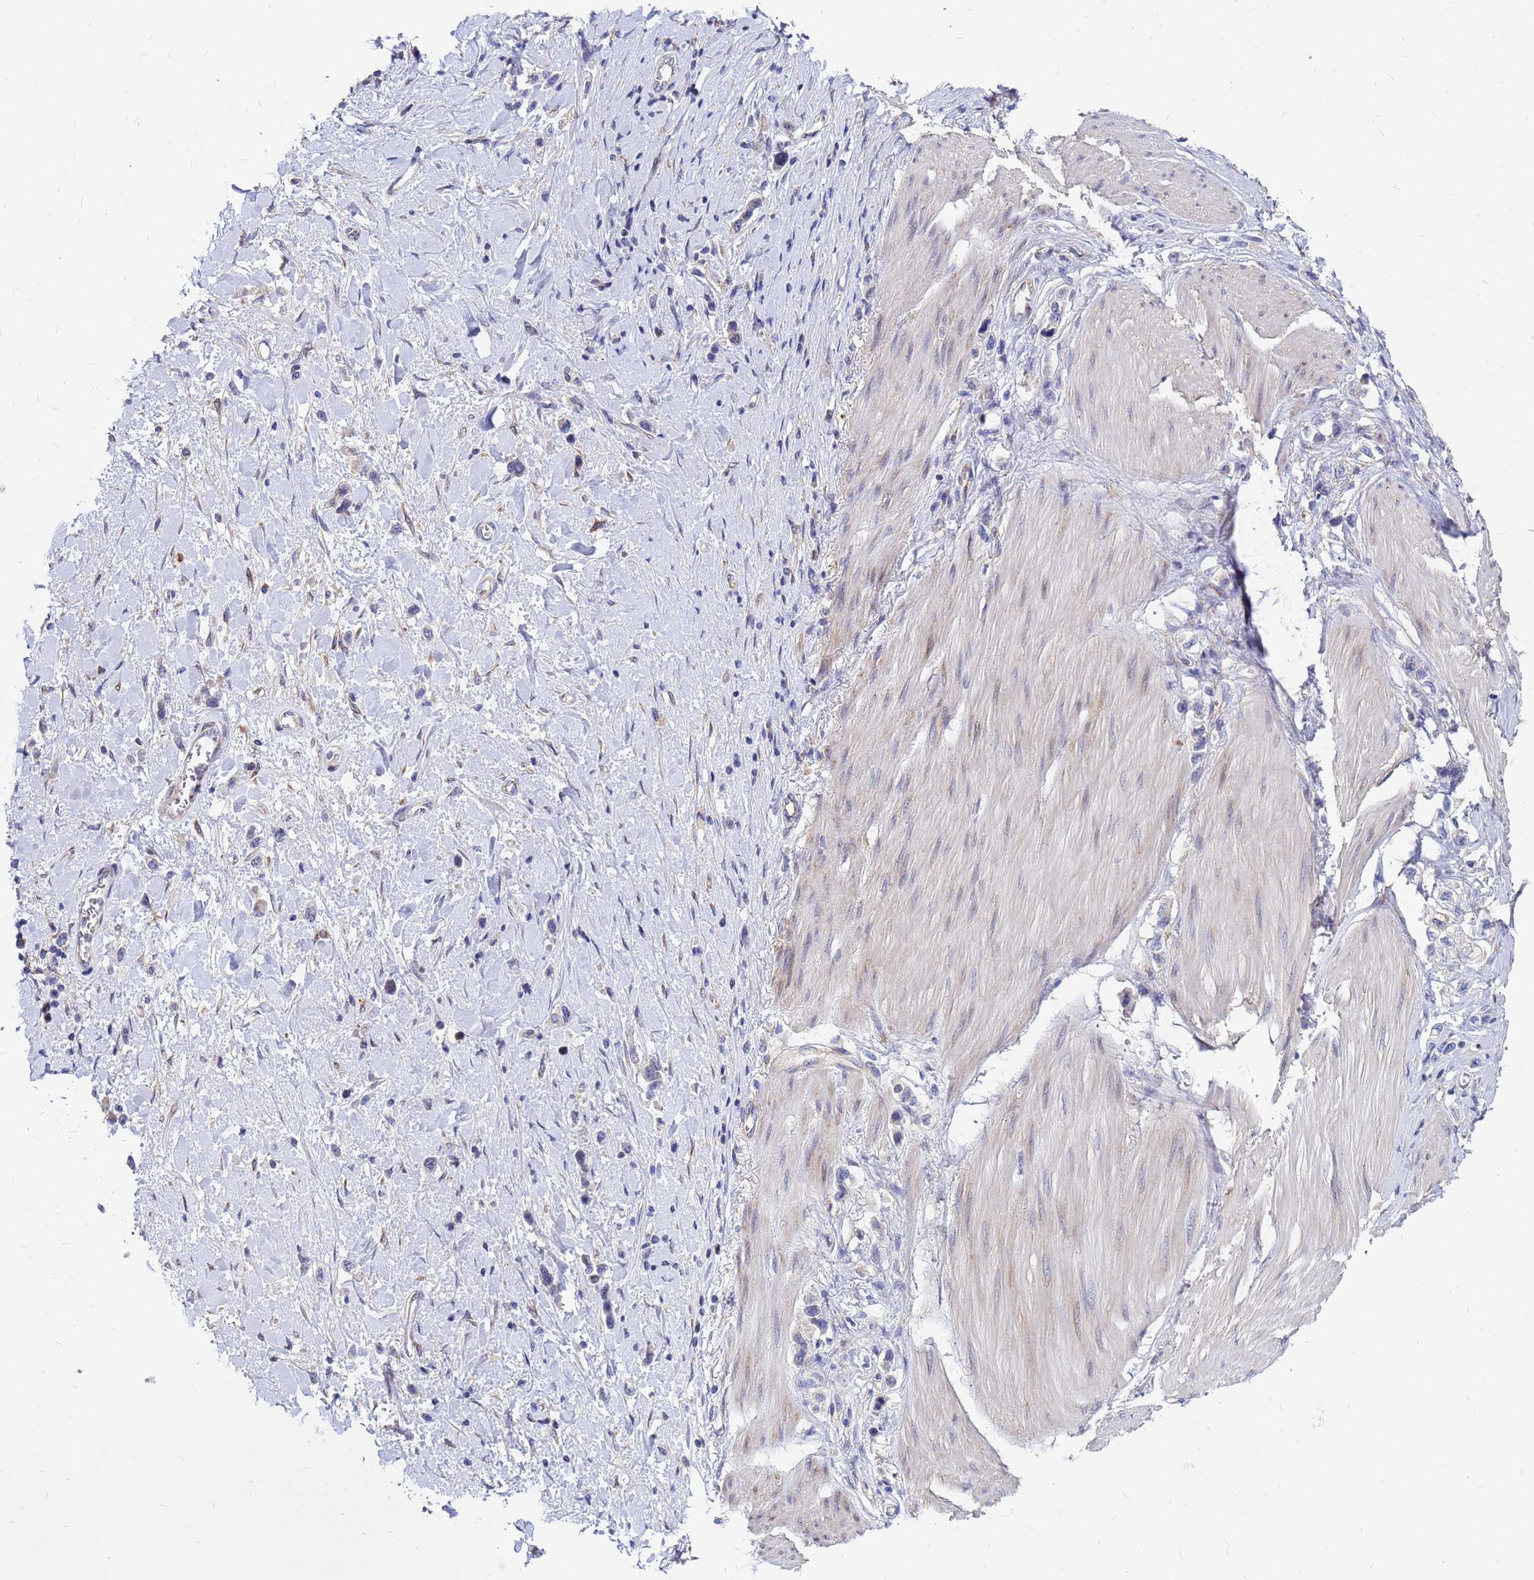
{"staining": {"intensity": "negative", "quantity": "none", "location": "none"}, "tissue": "stomach cancer", "cell_type": "Tumor cells", "image_type": "cancer", "snomed": [{"axis": "morphology", "description": "Adenocarcinoma, NOS"}, {"axis": "topography", "description": "Stomach"}], "caption": "Immunohistochemistry (IHC) of human stomach adenocarcinoma exhibits no staining in tumor cells.", "gene": "MOB2", "patient": {"sex": "female", "age": 65}}